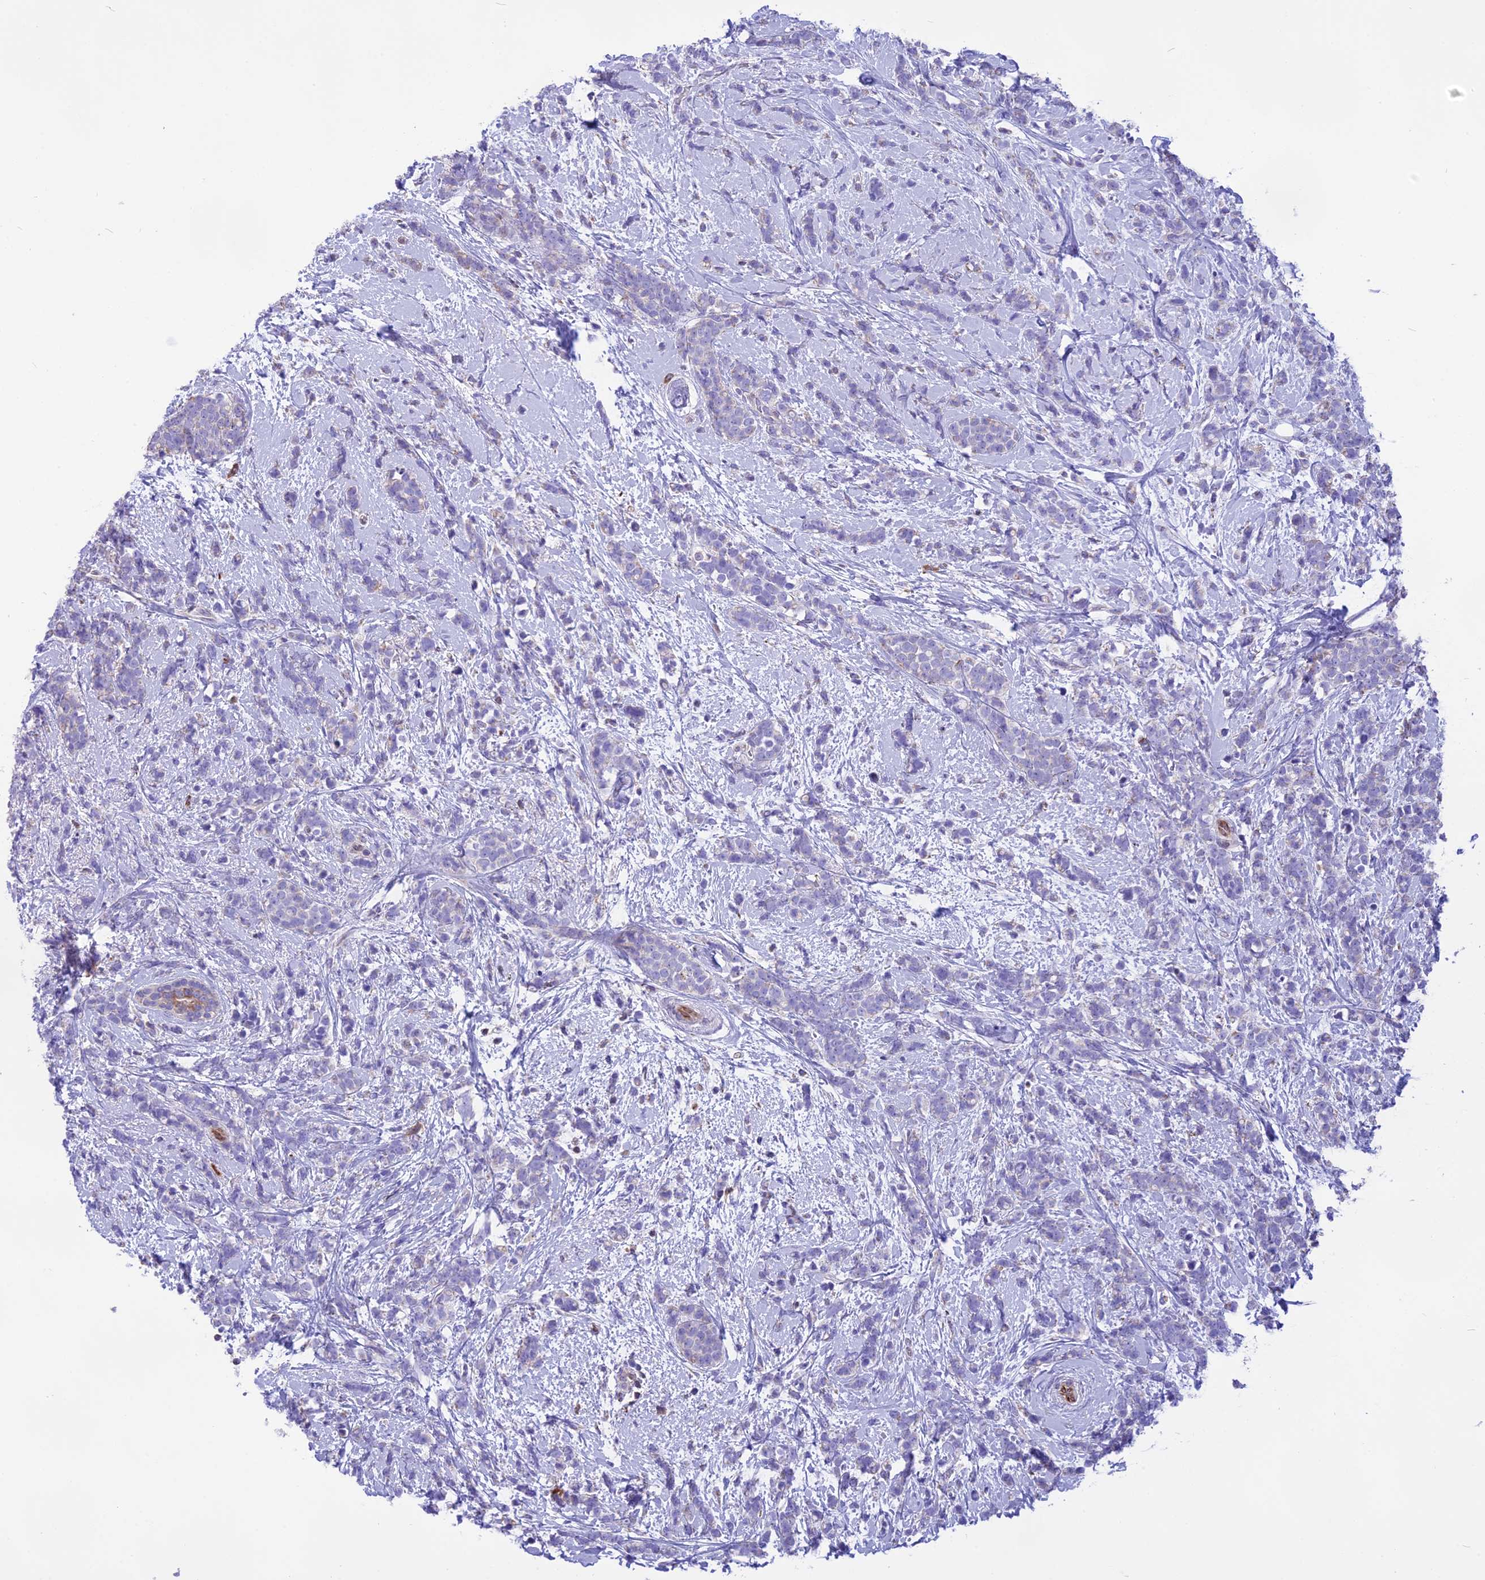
{"staining": {"intensity": "negative", "quantity": "none", "location": "none"}, "tissue": "breast cancer", "cell_type": "Tumor cells", "image_type": "cancer", "snomed": [{"axis": "morphology", "description": "Lobular carcinoma"}, {"axis": "topography", "description": "Breast"}], "caption": "Tumor cells are negative for brown protein staining in breast cancer.", "gene": "DOC2B", "patient": {"sex": "female", "age": 58}}